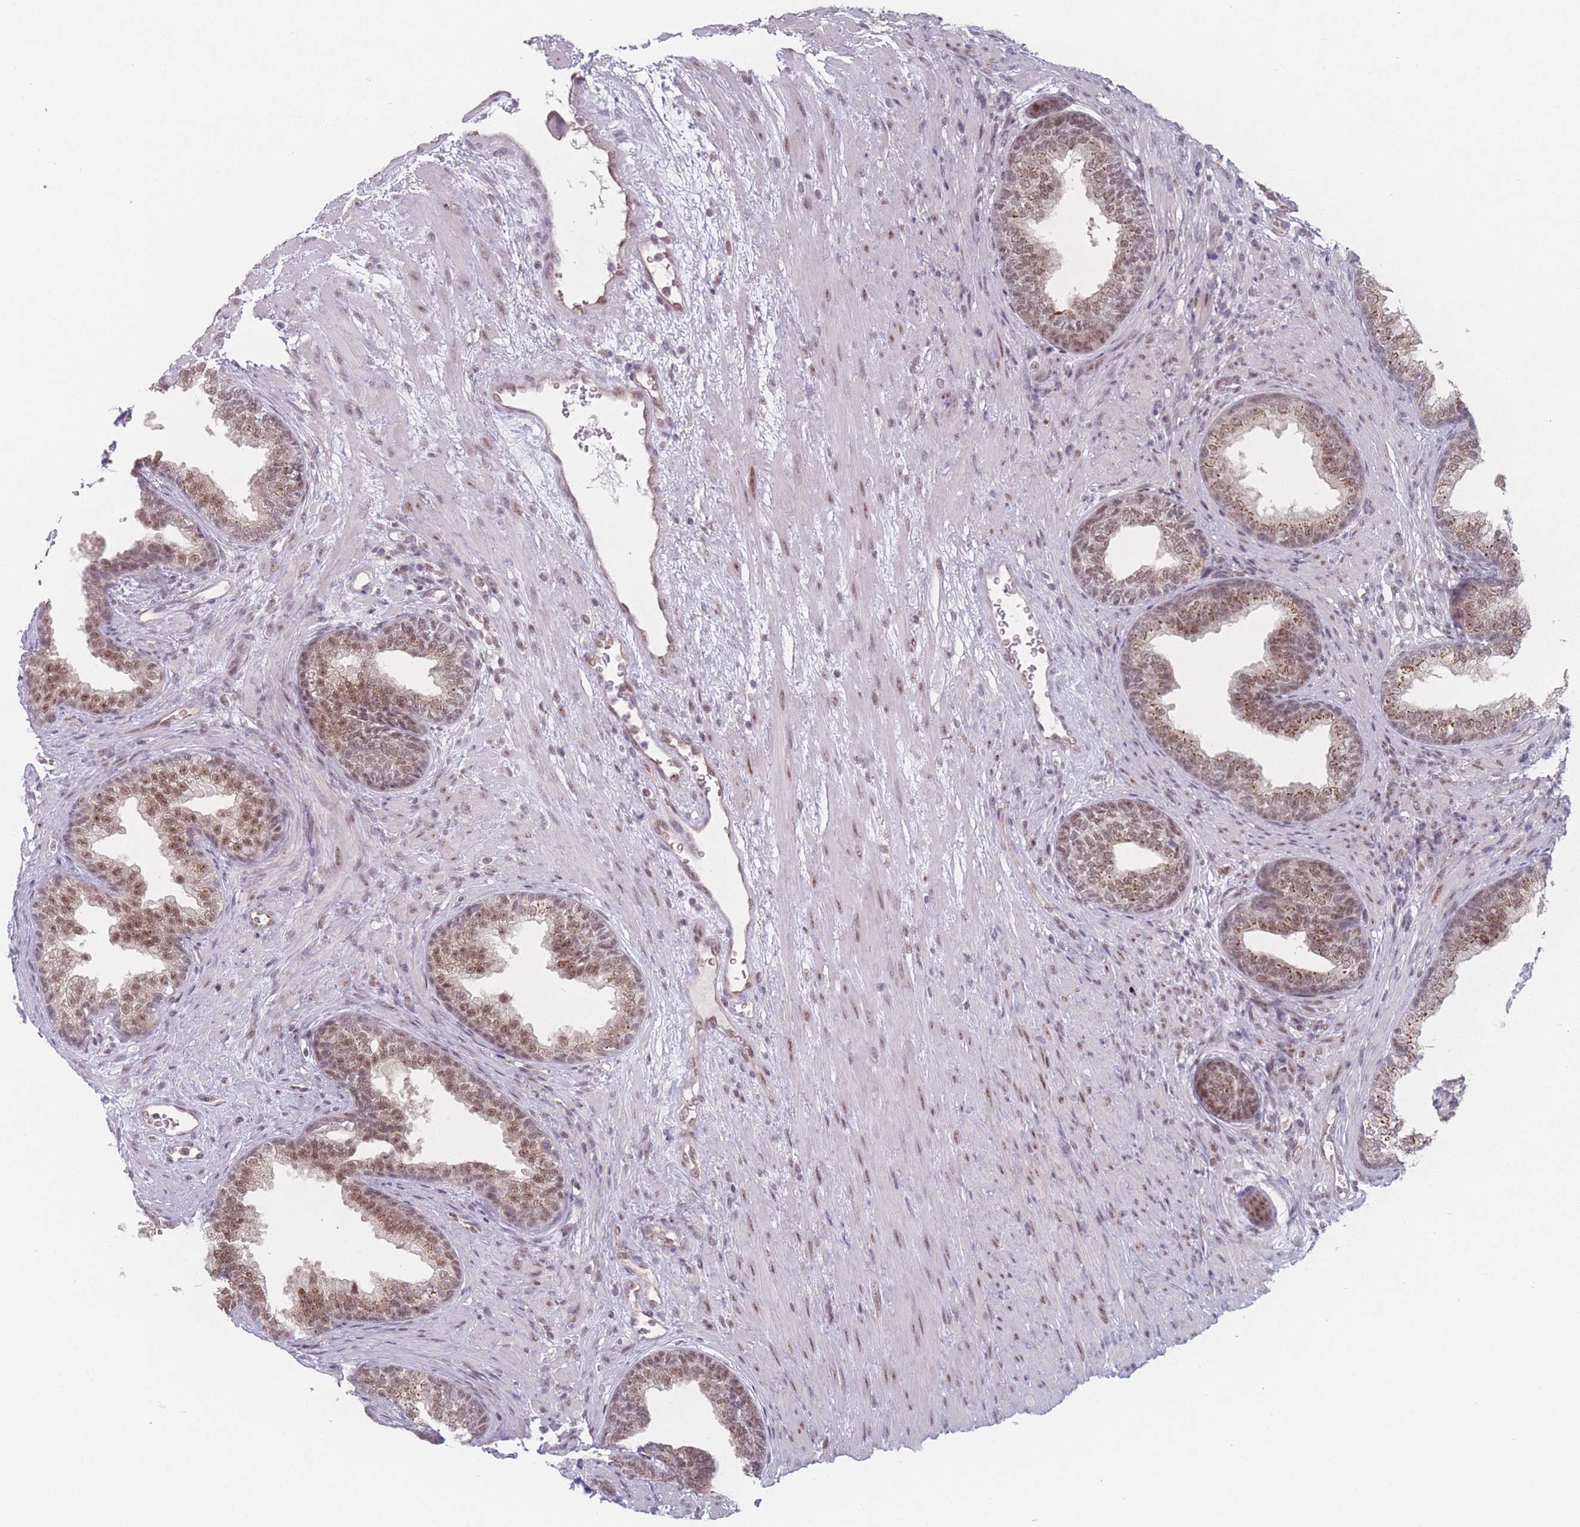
{"staining": {"intensity": "moderate", "quantity": ">75%", "location": "cytoplasmic/membranous,nuclear"}, "tissue": "prostate", "cell_type": "Glandular cells", "image_type": "normal", "snomed": [{"axis": "morphology", "description": "Normal tissue, NOS"}, {"axis": "topography", "description": "Prostate"}], "caption": "Prostate stained with immunohistochemistry (IHC) reveals moderate cytoplasmic/membranous,nuclear expression in about >75% of glandular cells.", "gene": "ZC3H14", "patient": {"sex": "male", "age": 76}}